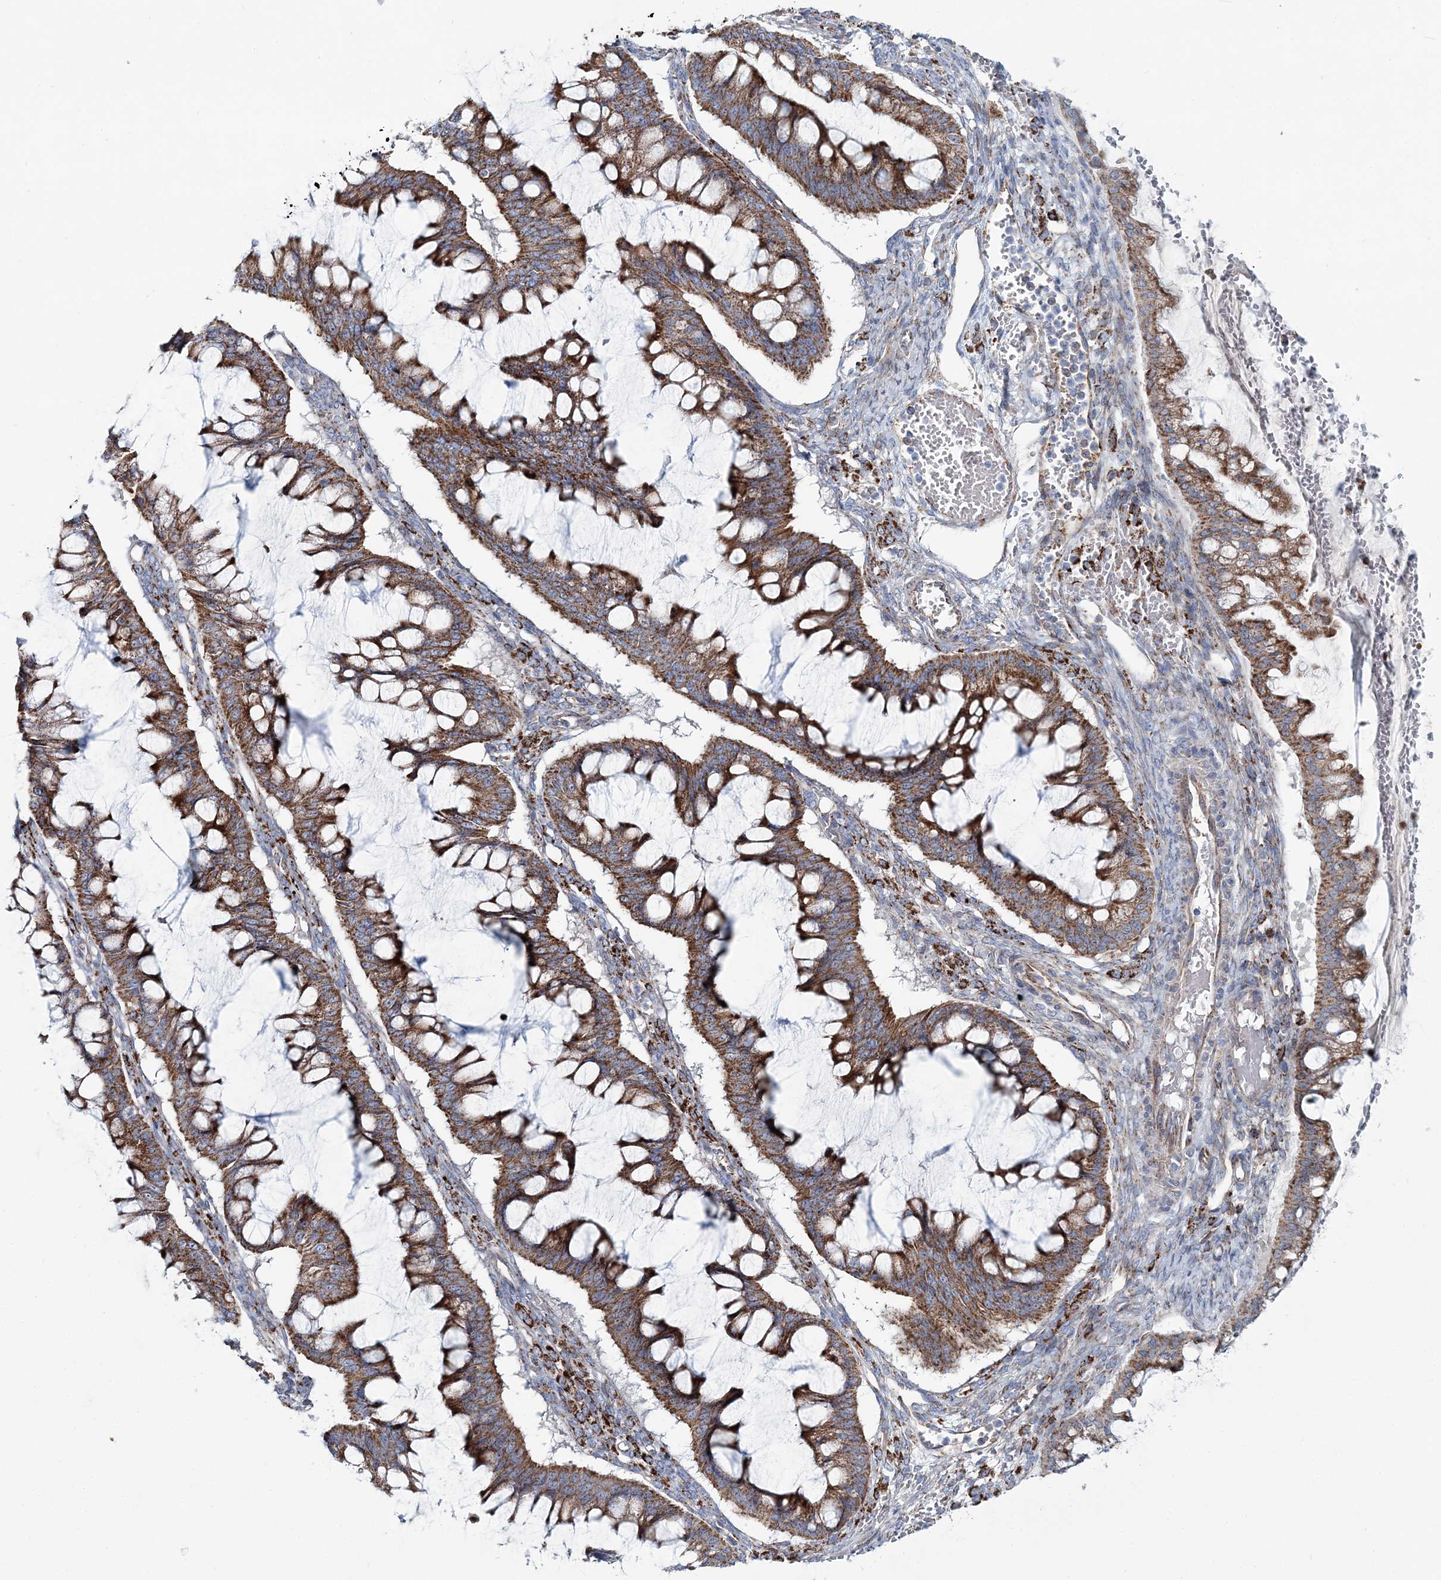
{"staining": {"intensity": "strong", "quantity": ">75%", "location": "cytoplasmic/membranous"}, "tissue": "ovarian cancer", "cell_type": "Tumor cells", "image_type": "cancer", "snomed": [{"axis": "morphology", "description": "Cystadenocarcinoma, mucinous, NOS"}, {"axis": "topography", "description": "Ovary"}], "caption": "This image shows immunohistochemistry staining of ovarian cancer, with high strong cytoplasmic/membranous expression in about >75% of tumor cells.", "gene": "ARHGAP6", "patient": {"sex": "female", "age": 73}}